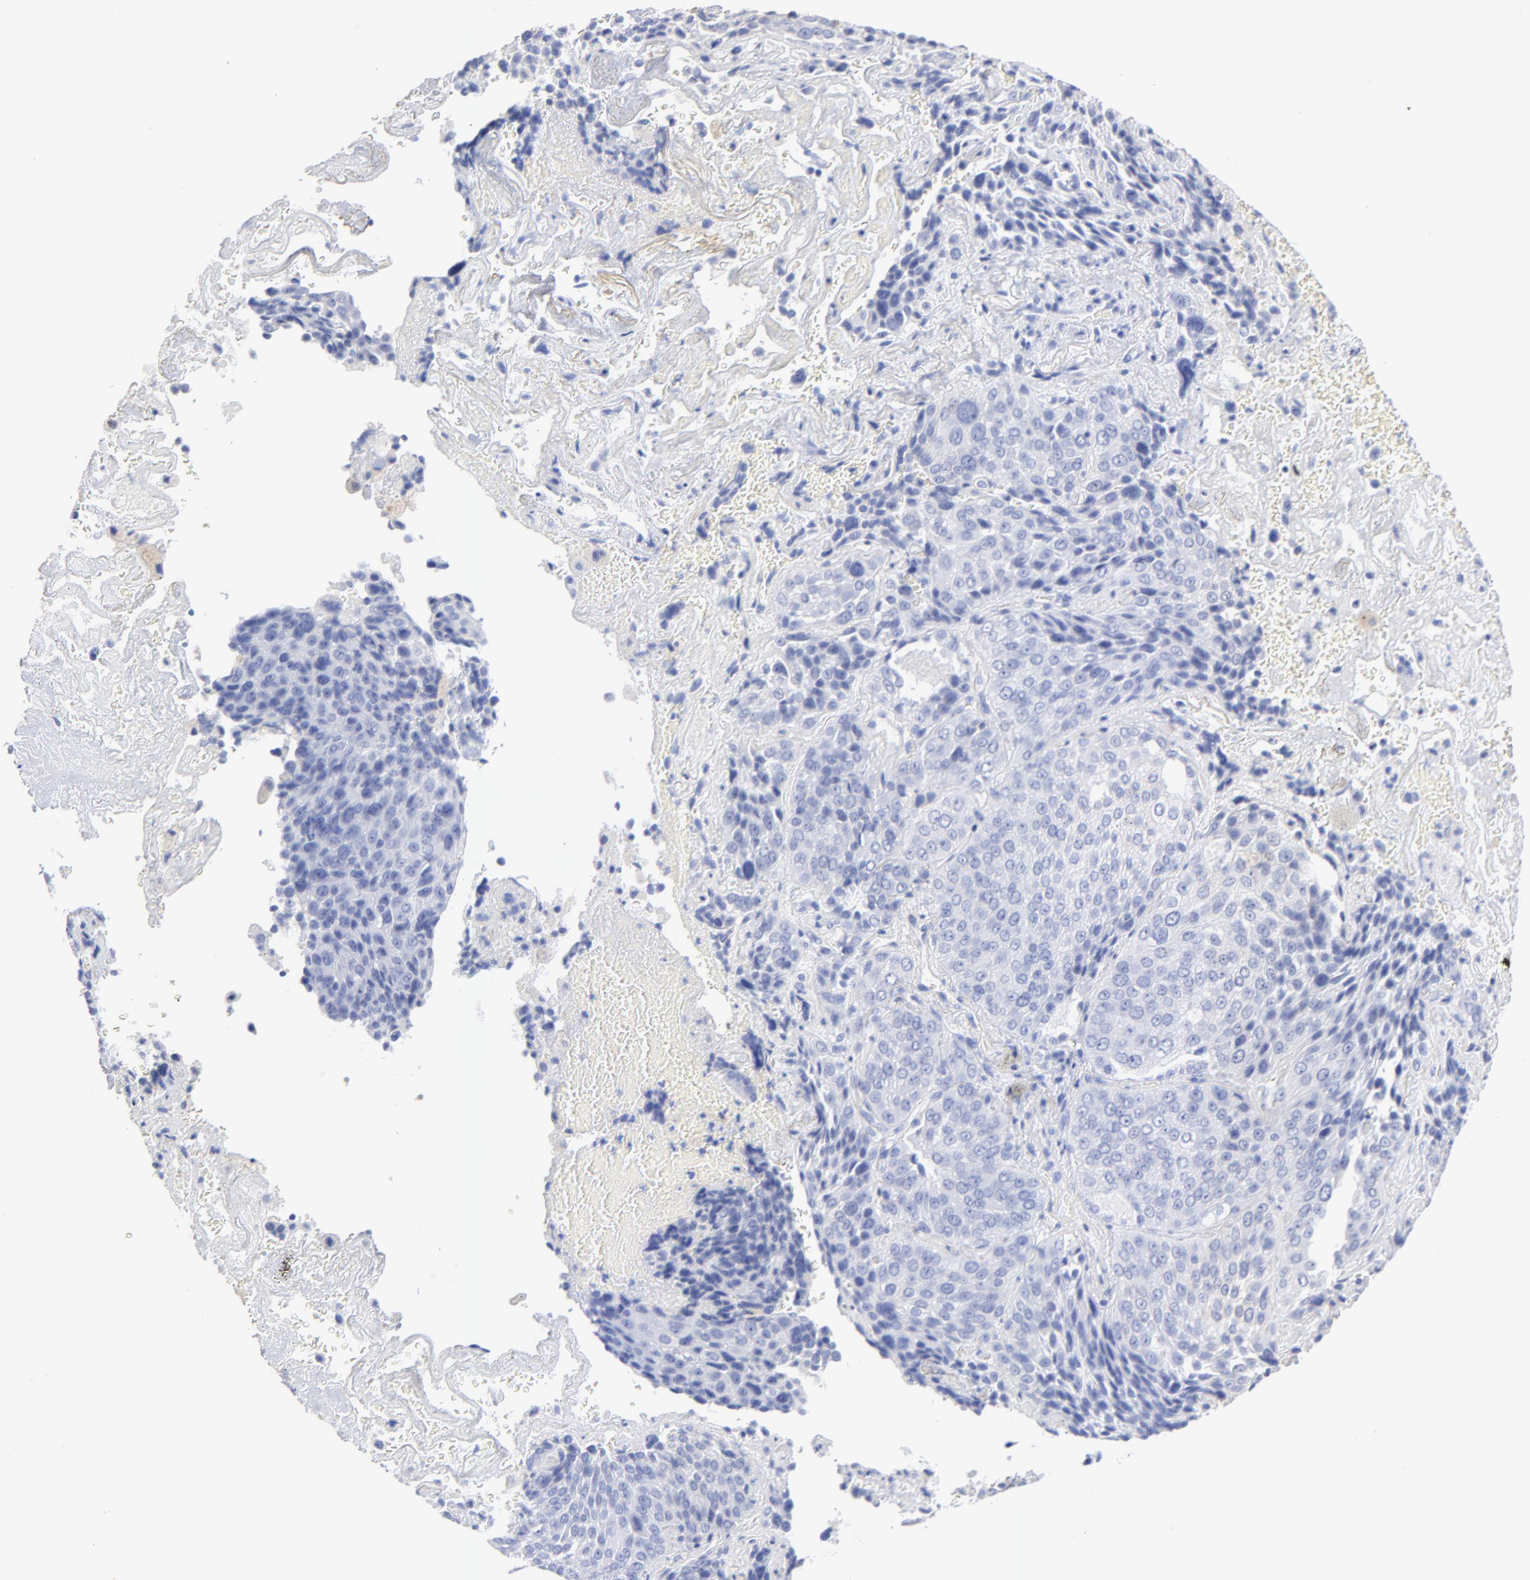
{"staining": {"intensity": "negative", "quantity": "none", "location": "none"}, "tissue": "lung cancer", "cell_type": "Tumor cells", "image_type": "cancer", "snomed": [{"axis": "morphology", "description": "Squamous cell carcinoma, NOS"}, {"axis": "topography", "description": "Lung"}], "caption": "A micrograph of human lung squamous cell carcinoma is negative for staining in tumor cells. The staining is performed using DAB brown chromogen with nuclei counter-stained in using hematoxylin.", "gene": "ACY1", "patient": {"sex": "male", "age": 54}}